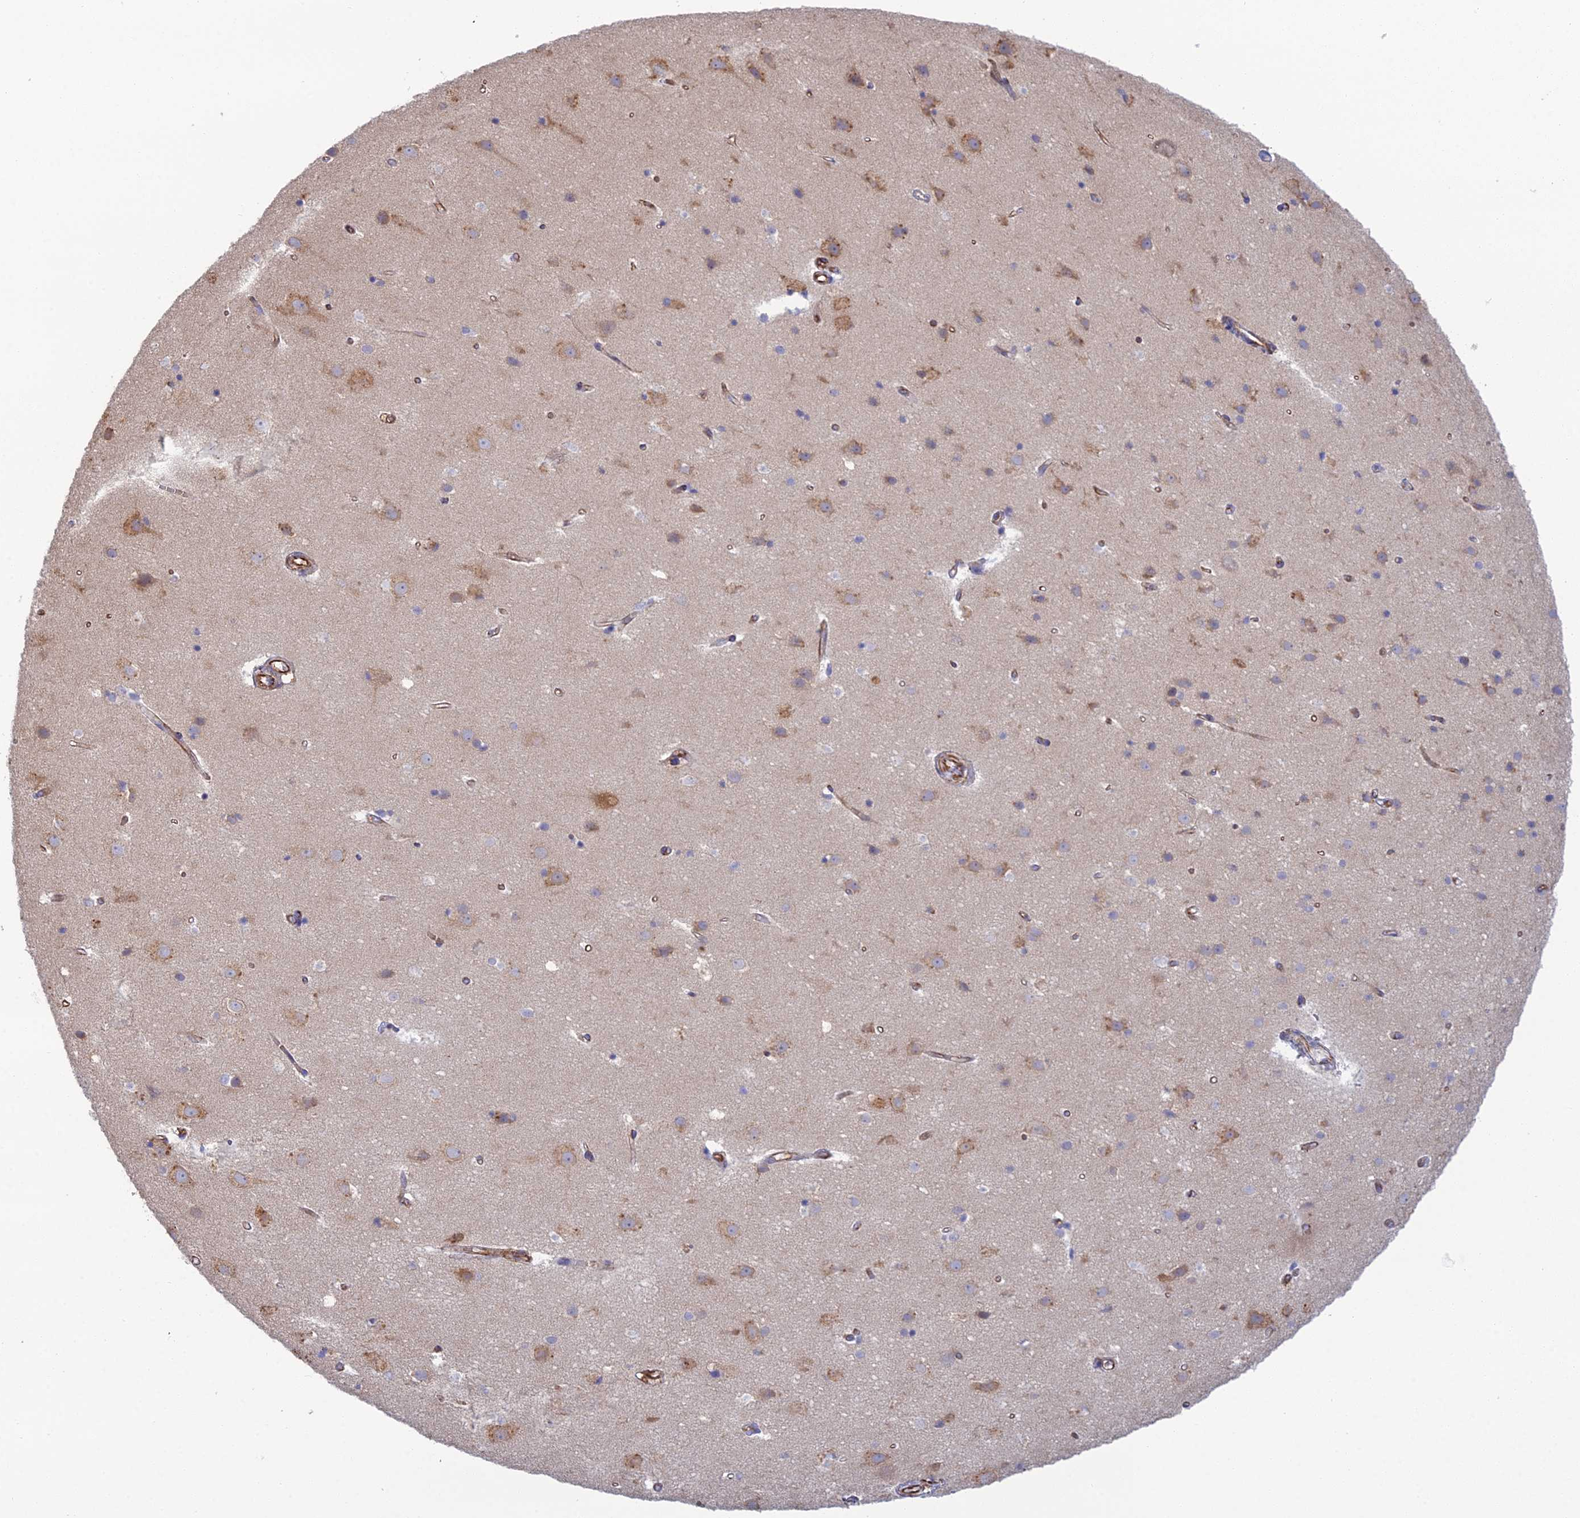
{"staining": {"intensity": "moderate", "quantity": ">75%", "location": "cytoplasmic/membranous"}, "tissue": "cerebral cortex", "cell_type": "Endothelial cells", "image_type": "normal", "snomed": [{"axis": "morphology", "description": "Normal tissue, NOS"}, {"axis": "topography", "description": "Cerebral cortex"}], "caption": "High-power microscopy captured an IHC micrograph of normal cerebral cortex, revealing moderate cytoplasmic/membranous staining in approximately >75% of endothelial cells. (Stains: DAB in brown, nuclei in blue, Microscopy: brightfield microscopy at high magnification).", "gene": "CLVS2", "patient": {"sex": "male", "age": 54}}